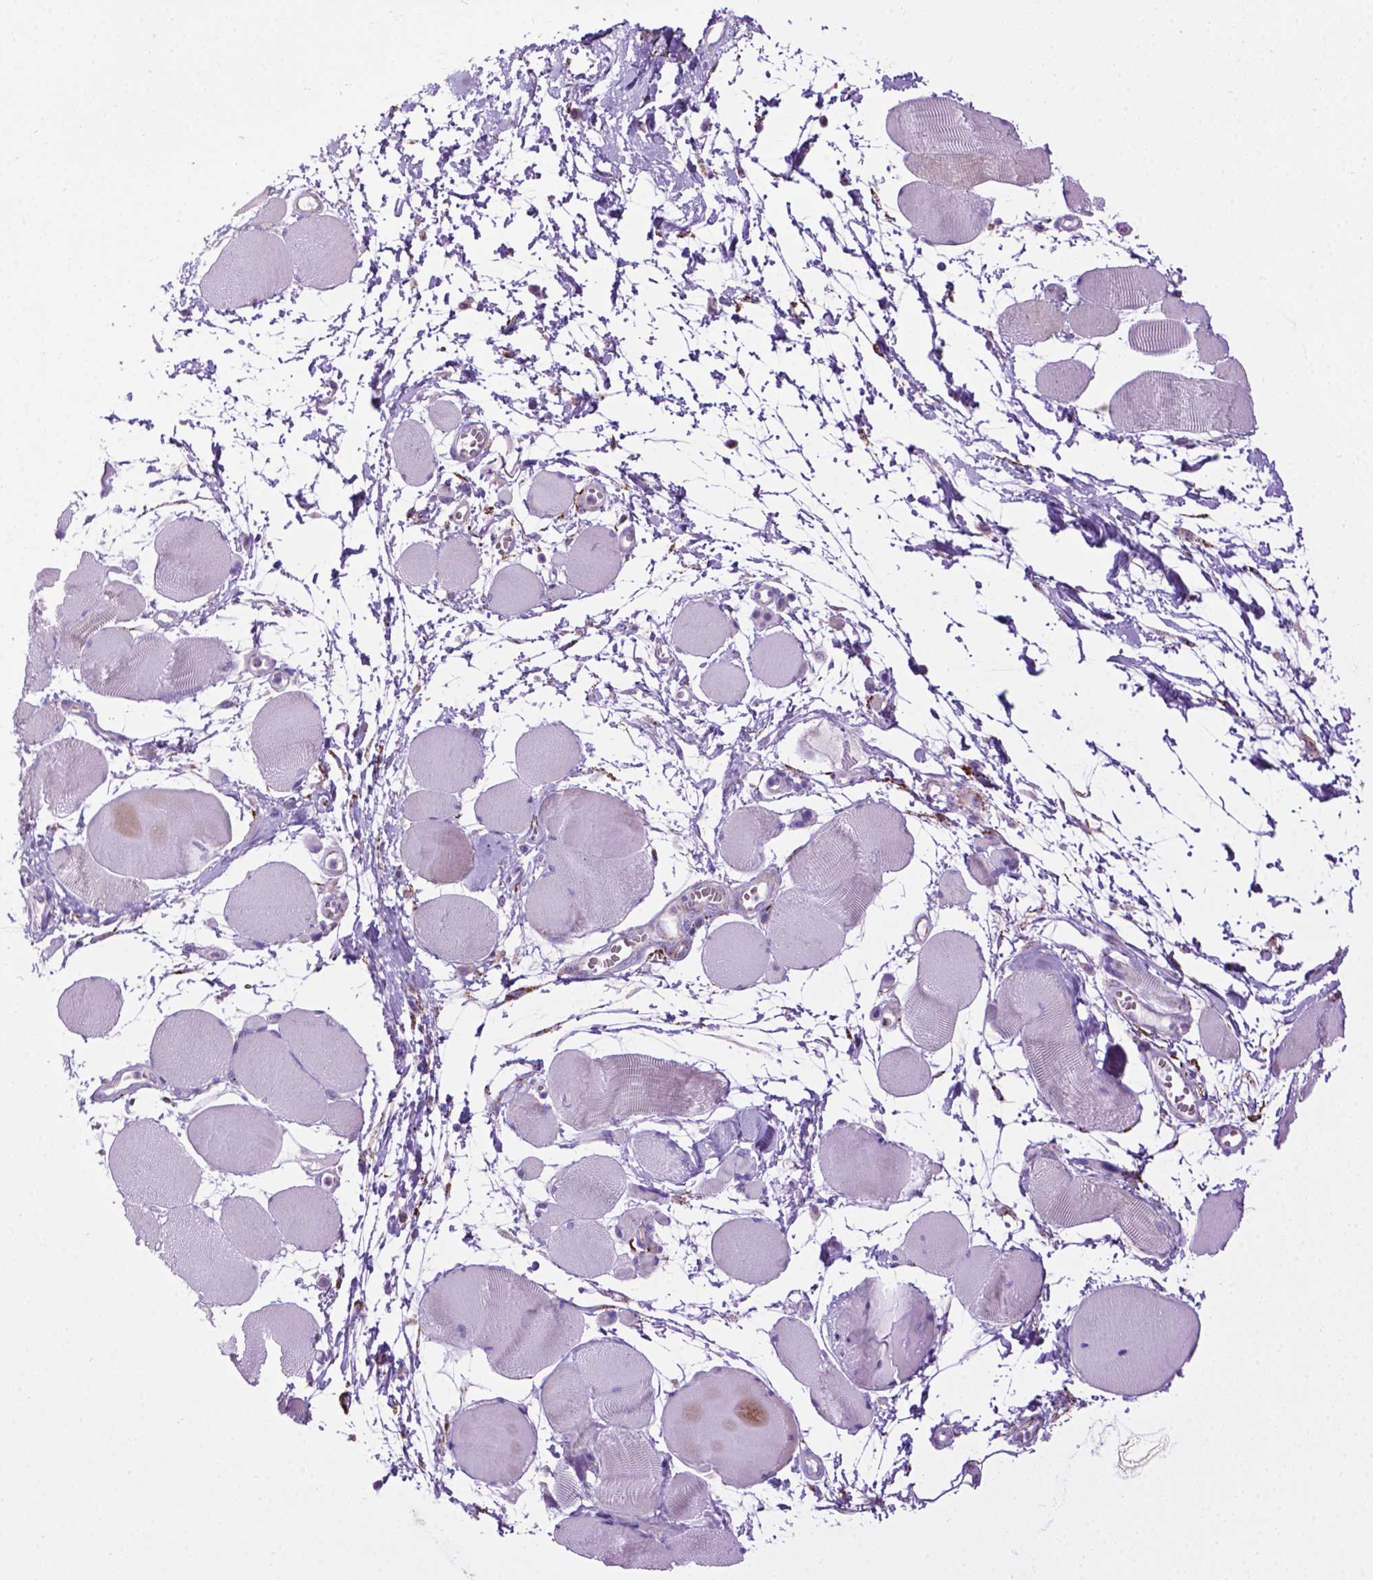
{"staining": {"intensity": "negative", "quantity": "none", "location": "none"}, "tissue": "skeletal muscle", "cell_type": "Myocytes", "image_type": "normal", "snomed": [{"axis": "morphology", "description": "Normal tissue, NOS"}, {"axis": "topography", "description": "Skeletal muscle"}], "caption": "Skeletal muscle stained for a protein using immunohistochemistry displays no positivity myocytes.", "gene": "TMEM132E", "patient": {"sex": "female", "age": 75}}